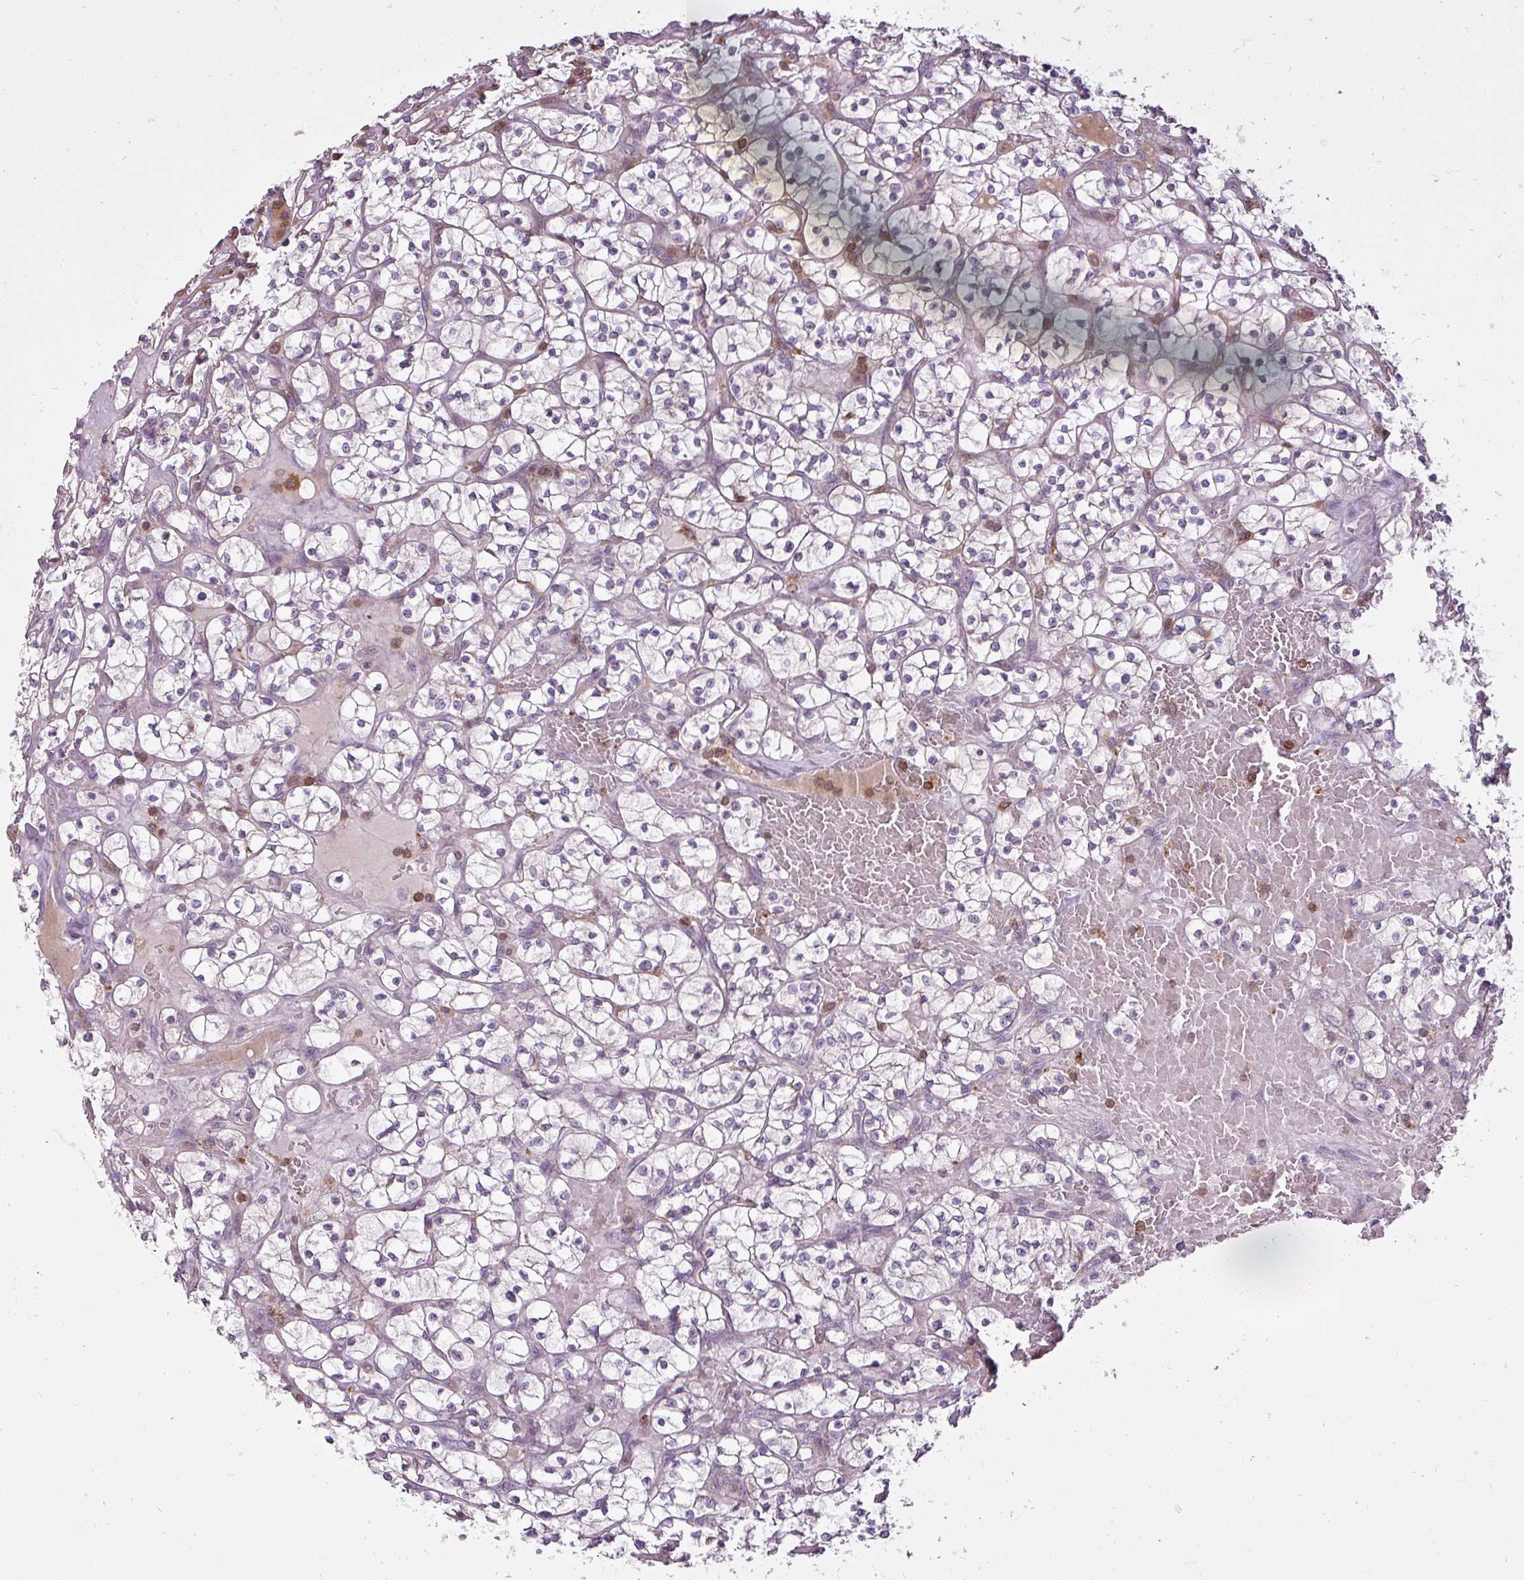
{"staining": {"intensity": "negative", "quantity": "none", "location": "none"}, "tissue": "renal cancer", "cell_type": "Tumor cells", "image_type": "cancer", "snomed": [{"axis": "morphology", "description": "Adenocarcinoma, NOS"}, {"axis": "topography", "description": "Kidney"}], "caption": "Tumor cells are negative for brown protein staining in renal adenocarcinoma. The staining is performed using DAB brown chromogen with nuclei counter-stained in using hematoxylin.", "gene": "STK4", "patient": {"sex": "female", "age": 64}}